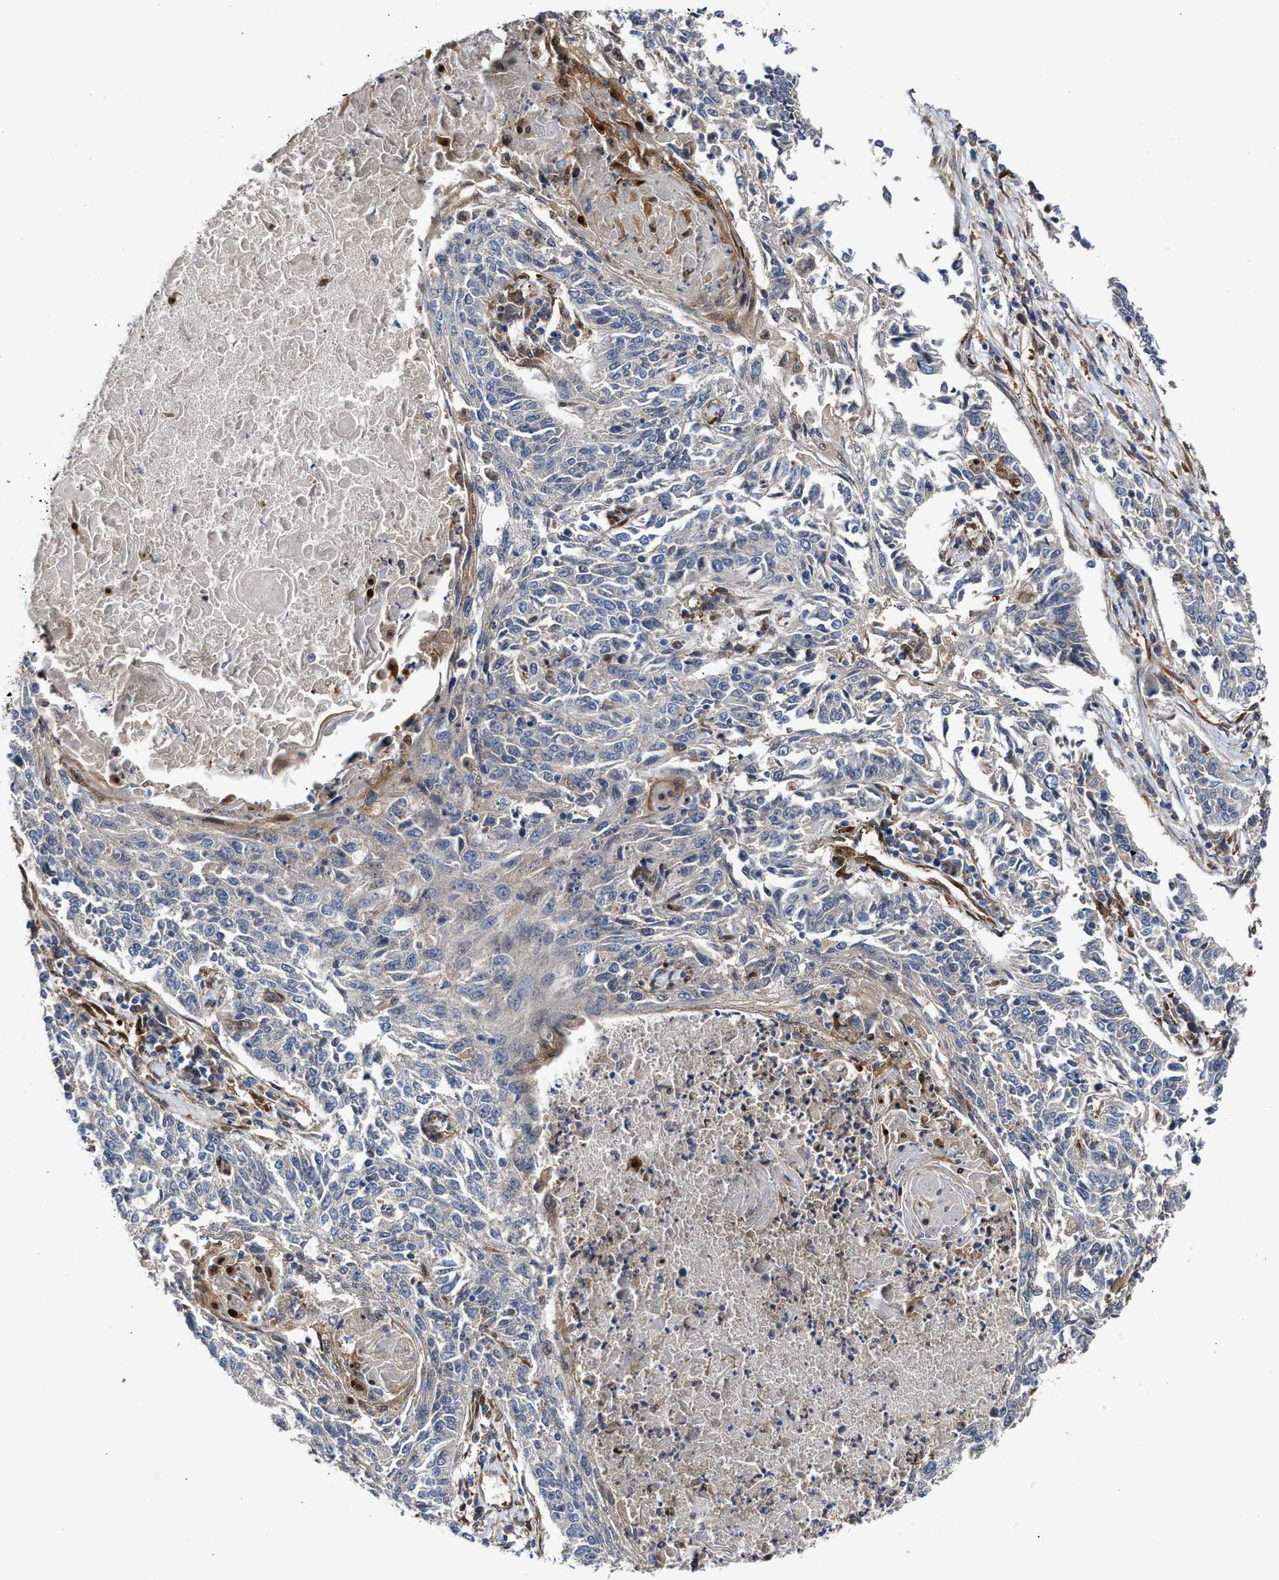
{"staining": {"intensity": "negative", "quantity": "none", "location": "none"}, "tissue": "lung cancer", "cell_type": "Tumor cells", "image_type": "cancer", "snomed": [{"axis": "morphology", "description": "Normal tissue, NOS"}, {"axis": "morphology", "description": "Squamous cell carcinoma, NOS"}, {"axis": "topography", "description": "Cartilage tissue"}, {"axis": "topography", "description": "Bronchus"}, {"axis": "topography", "description": "Lung"}], "caption": "A high-resolution micrograph shows IHC staining of squamous cell carcinoma (lung), which demonstrates no significant expression in tumor cells.", "gene": "TP53I3", "patient": {"sex": "female", "age": 49}}